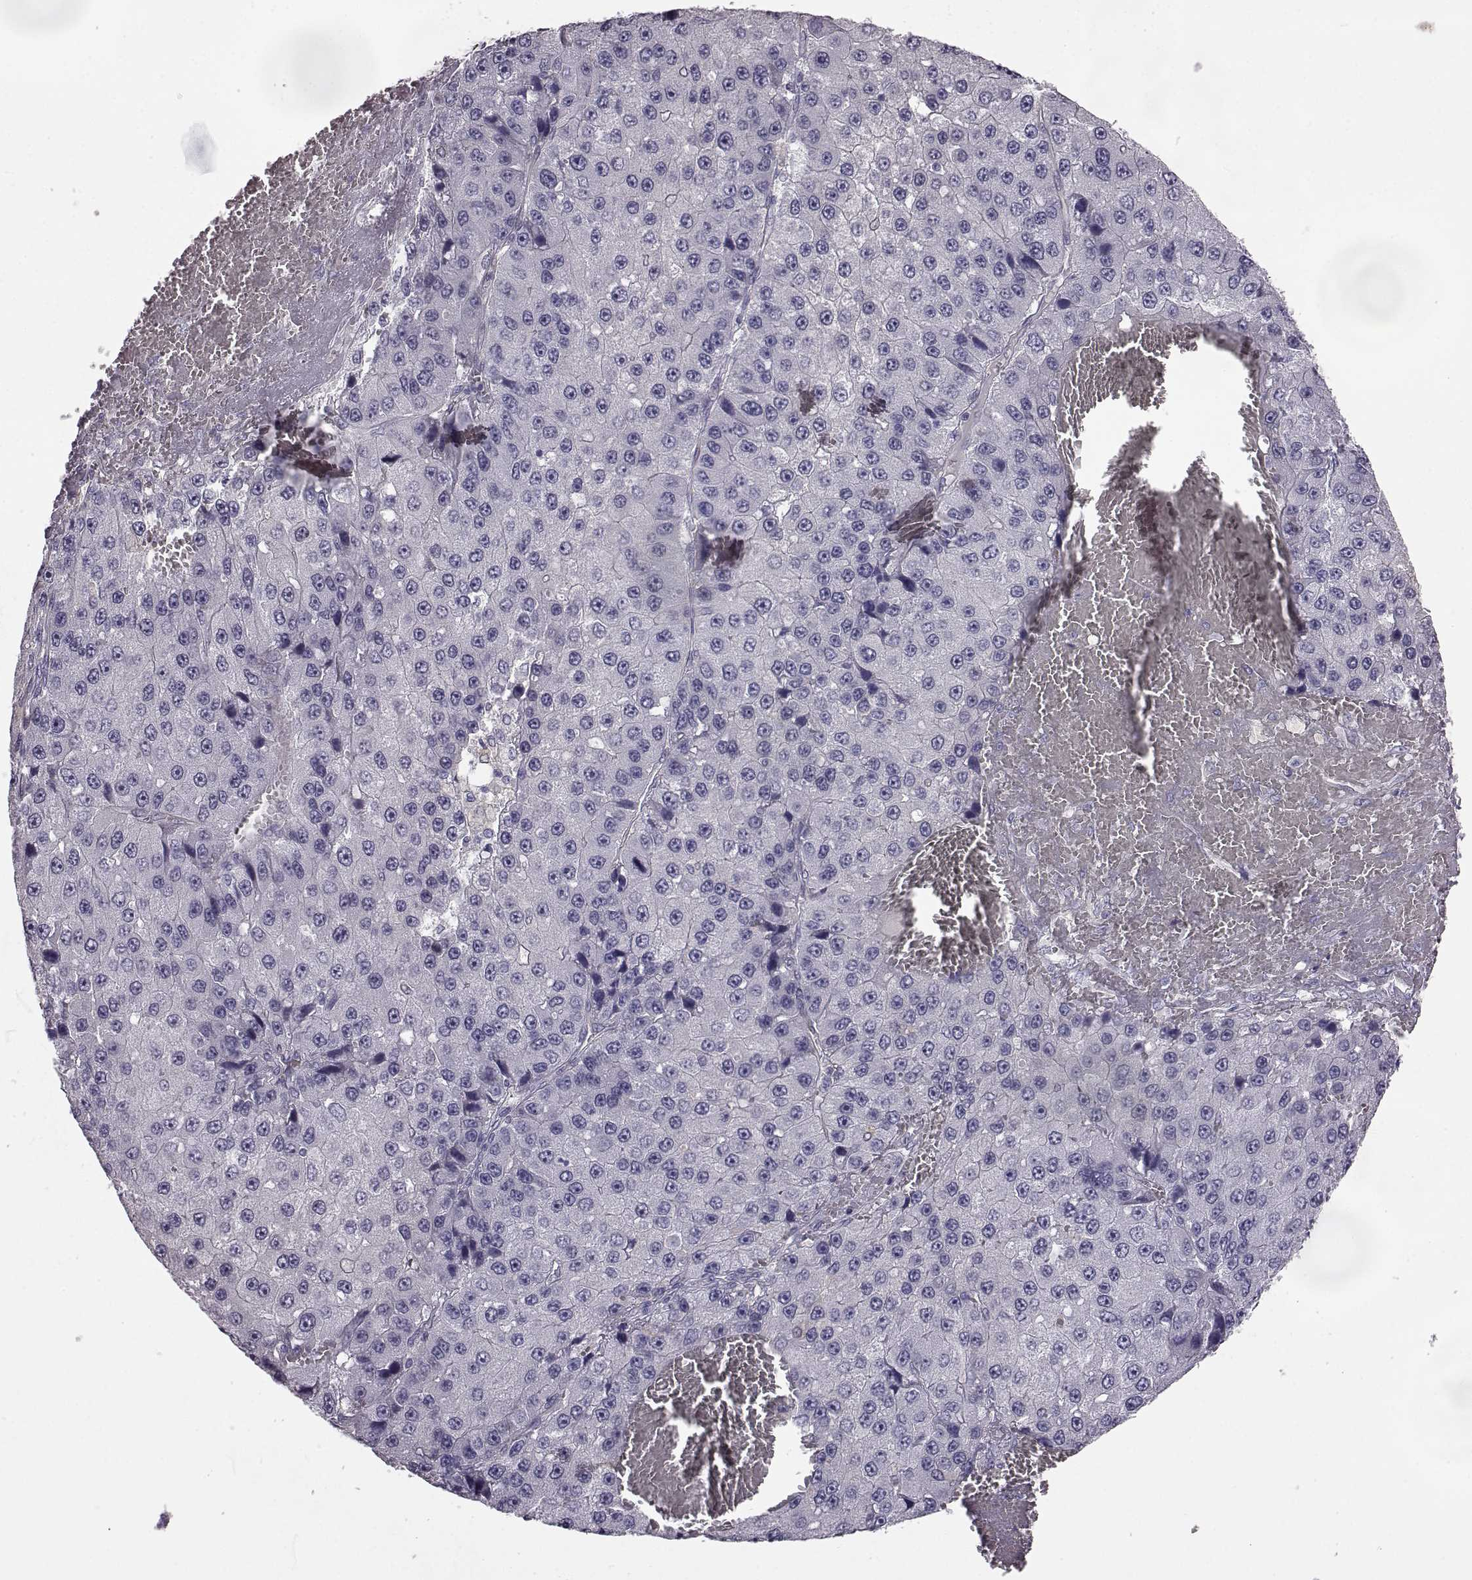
{"staining": {"intensity": "negative", "quantity": "none", "location": "none"}, "tissue": "liver cancer", "cell_type": "Tumor cells", "image_type": "cancer", "snomed": [{"axis": "morphology", "description": "Carcinoma, Hepatocellular, NOS"}, {"axis": "topography", "description": "Liver"}], "caption": "The immunohistochemistry (IHC) histopathology image has no significant staining in tumor cells of liver hepatocellular carcinoma tissue.", "gene": "KRT85", "patient": {"sex": "female", "age": 73}}